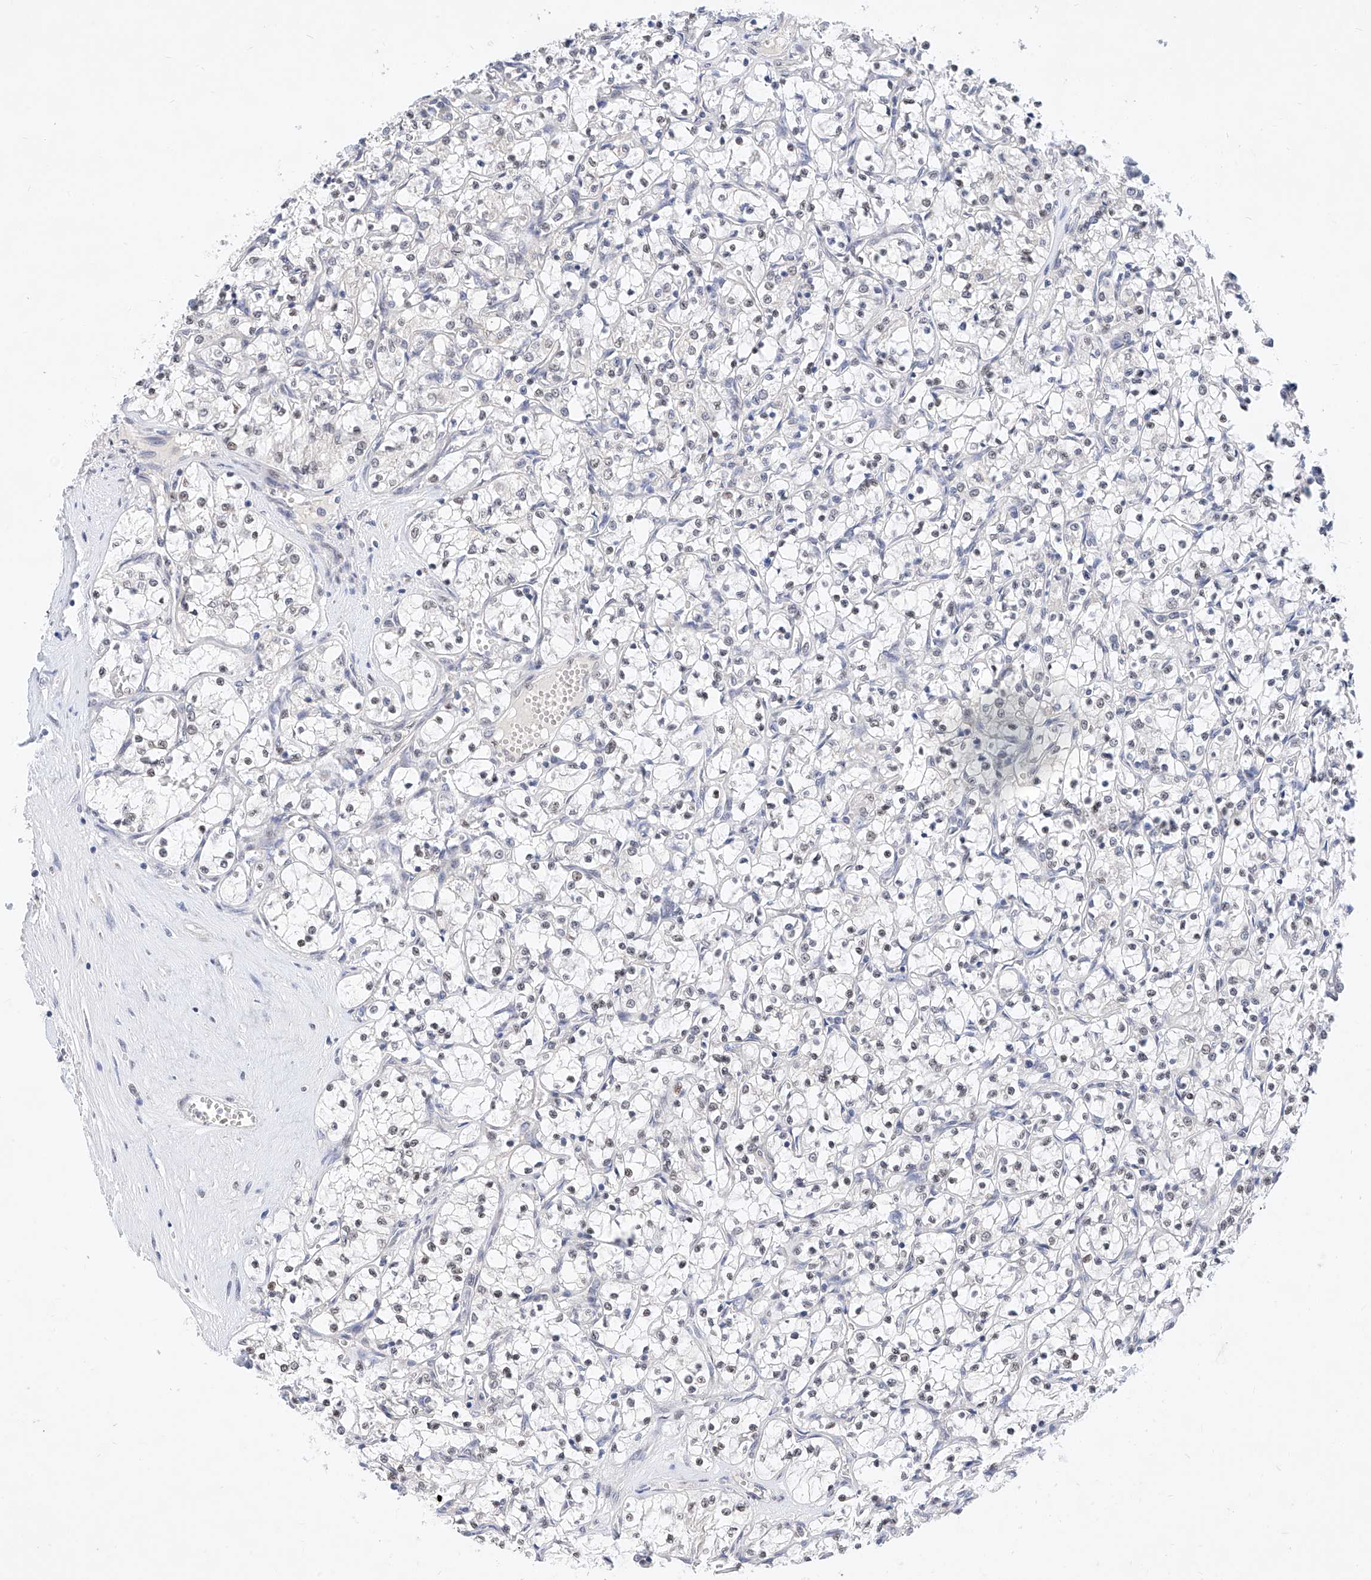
{"staining": {"intensity": "negative", "quantity": "none", "location": "none"}, "tissue": "renal cancer", "cell_type": "Tumor cells", "image_type": "cancer", "snomed": [{"axis": "morphology", "description": "Adenocarcinoma, NOS"}, {"axis": "topography", "description": "Kidney"}], "caption": "Tumor cells show no significant staining in renal cancer (adenocarcinoma).", "gene": "KCNJ1", "patient": {"sex": "female", "age": 69}}